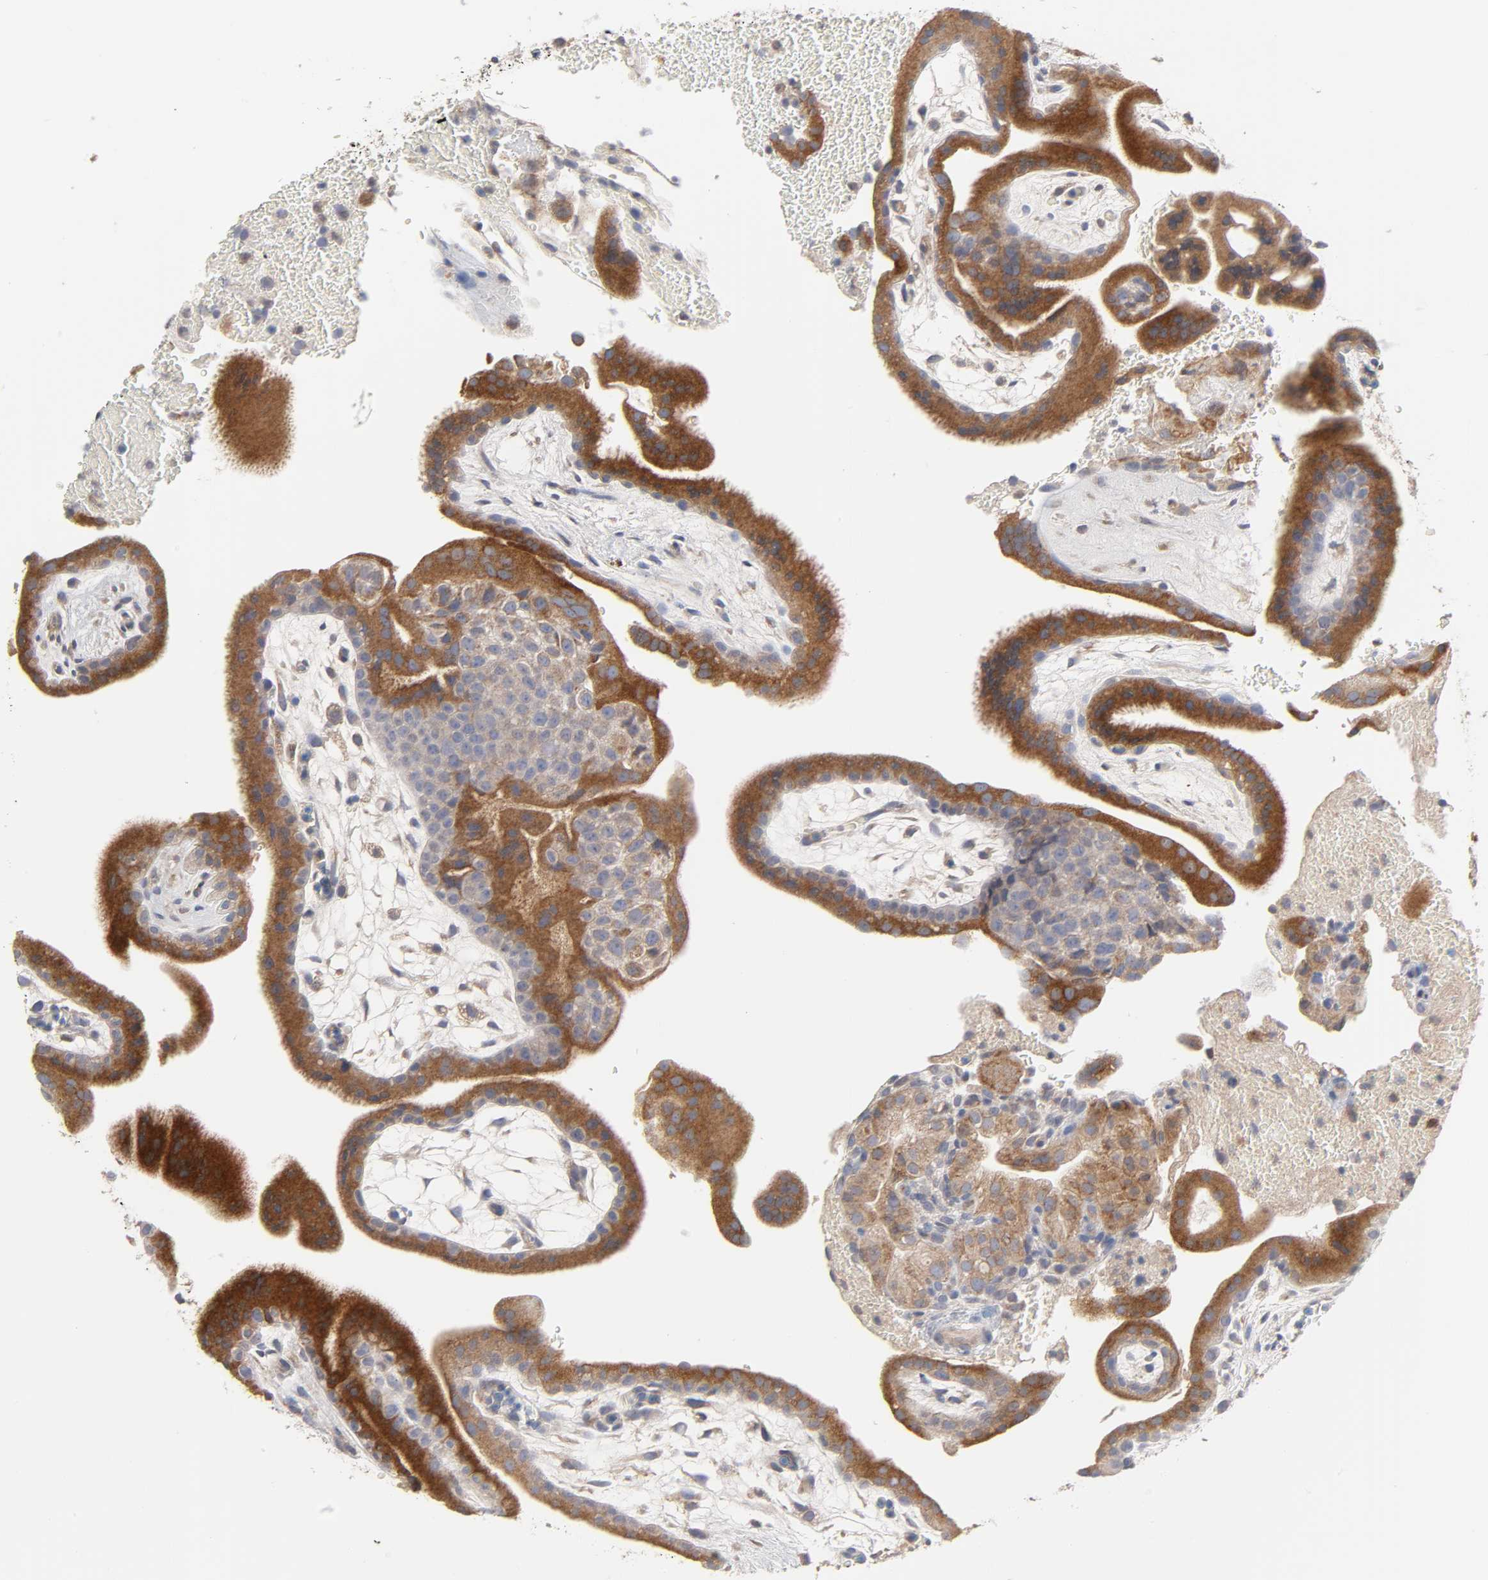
{"staining": {"intensity": "weak", "quantity": ">75%", "location": "cytoplasmic/membranous"}, "tissue": "placenta", "cell_type": "Decidual cells", "image_type": "normal", "snomed": [{"axis": "morphology", "description": "Normal tissue, NOS"}, {"axis": "topography", "description": "Placenta"}], "caption": "Immunohistochemistry staining of normal placenta, which displays low levels of weak cytoplasmic/membranous positivity in about >75% of decidual cells indicating weak cytoplasmic/membranous protein positivity. The staining was performed using DAB (brown) for protein detection and nuclei were counterstained in hematoxylin (blue).", "gene": "IL4R", "patient": {"sex": "female", "age": 19}}